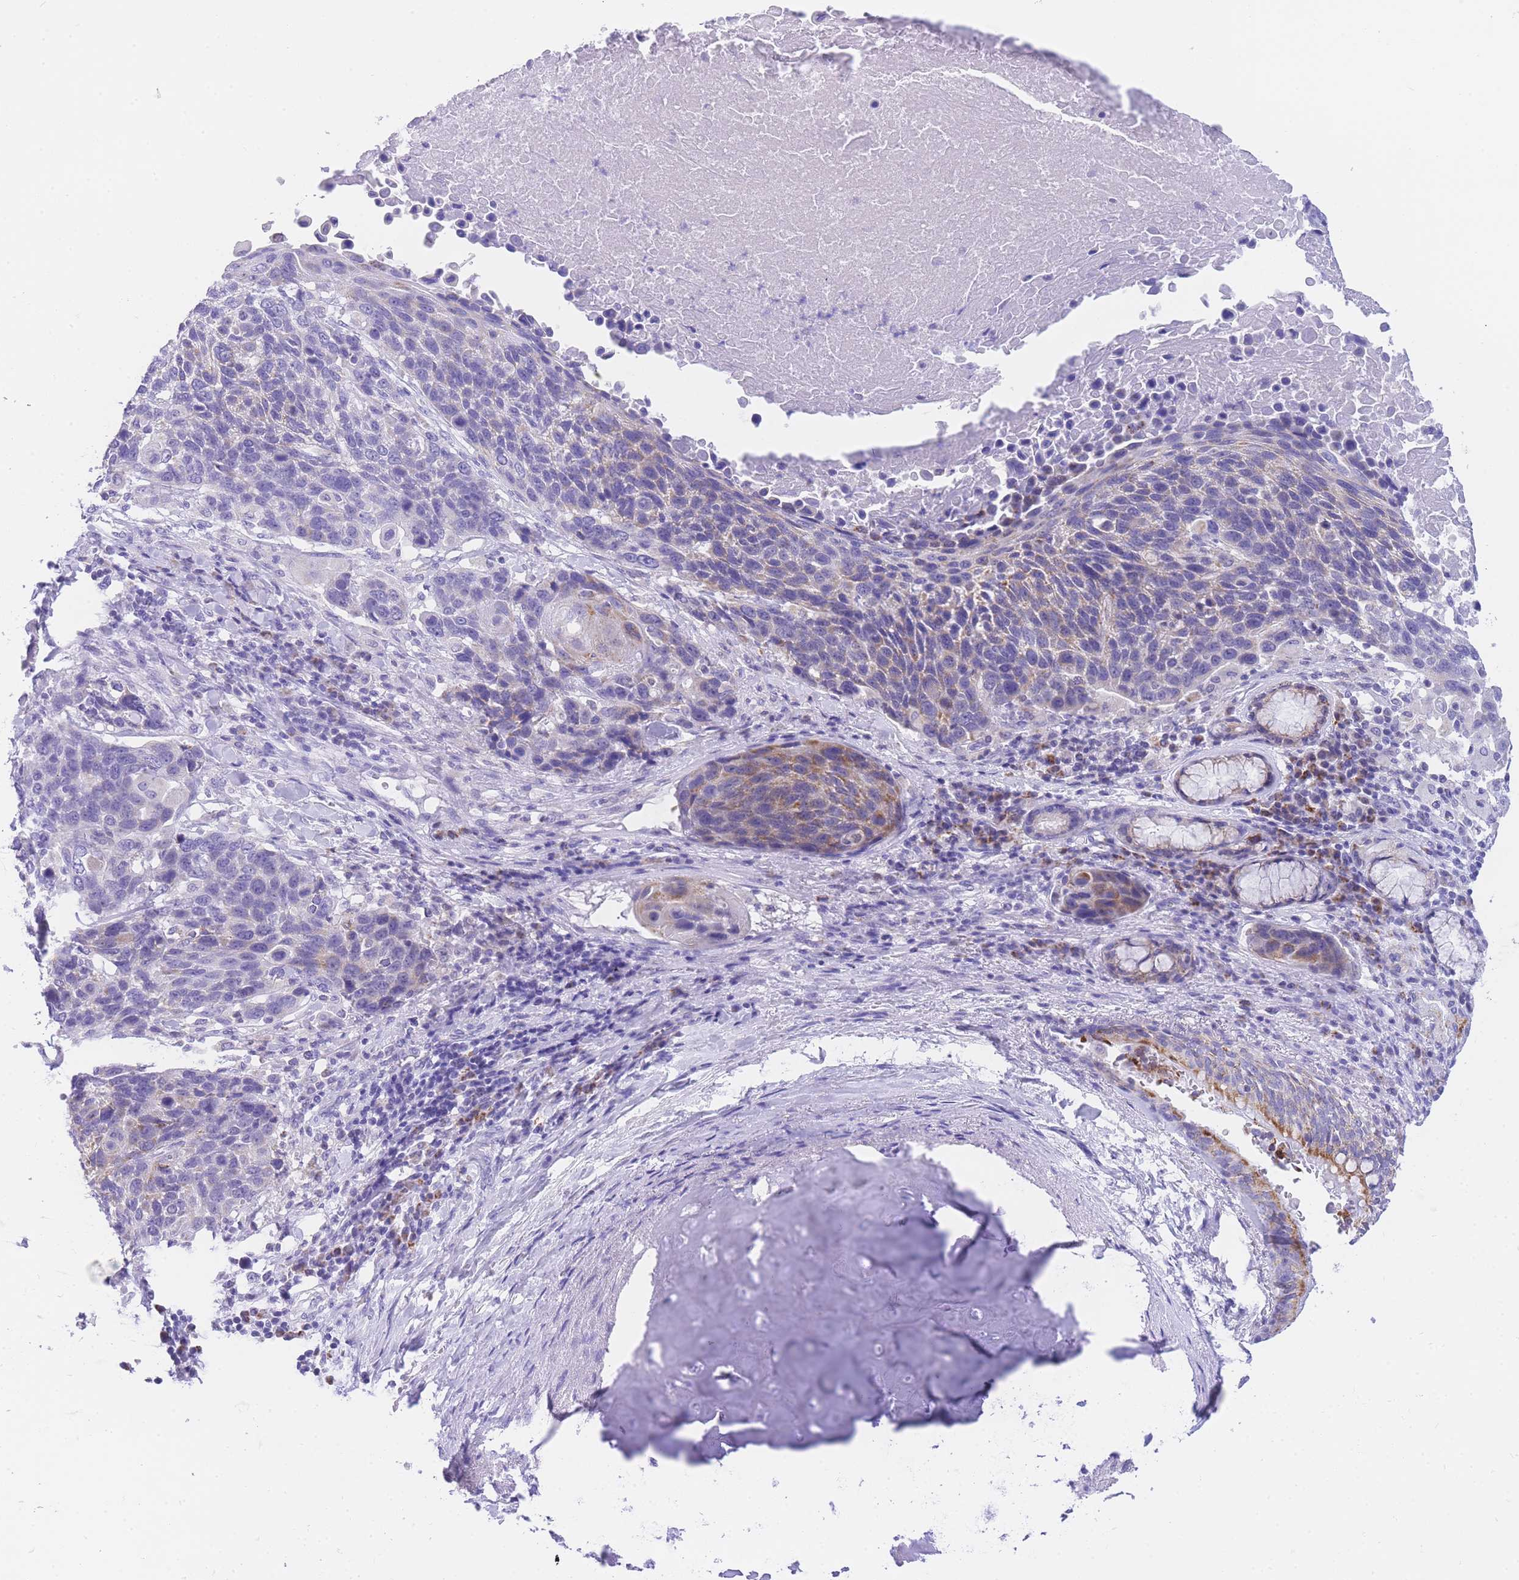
{"staining": {"intensity": "moderate", "quantity": "<25%", "location": "cytoplasmic/membranous"}, "tissue": "lung cancer", "cell_type": "Tumor cells", "image_type": "cancer", "snomed": [{"axis": "morphology", "description": "Squamous cell carcinoma, NOS"}, {"axis": "topography", "description": "Lung"}], "caption": "Lung cancer (squamous cell carcinoma) stained with a protein marker shows moderate staining in tumor cells.", "gene": "NKD2", "patient": {"sex": "male", "age": 66}}